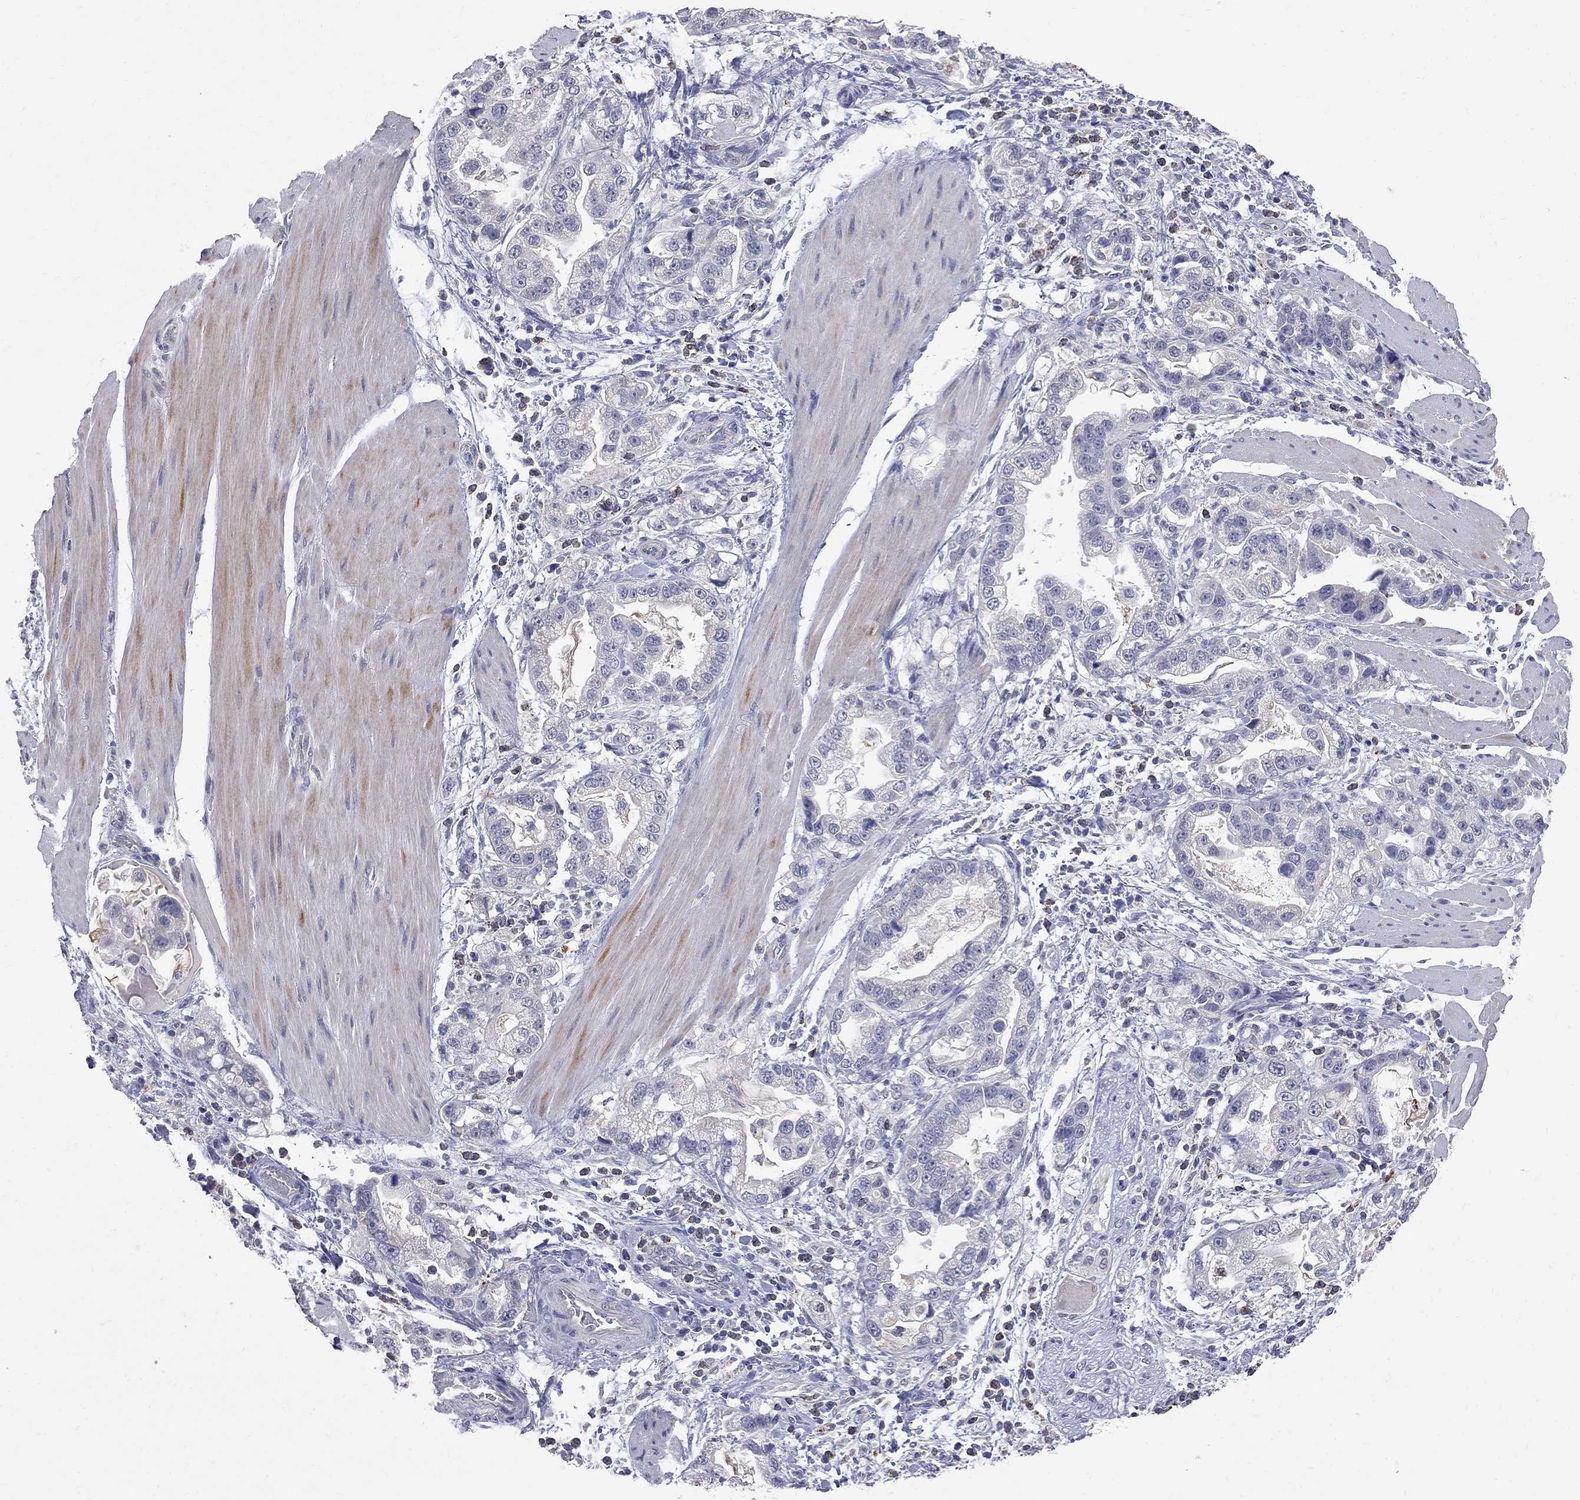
{"staining": {"intensity": "negative", "quantity": "none", "location": "none"}, "tissue": "stomach cancer", "cell_type": "Tumor cells", "image_type": "cancer", "snomed": [{"axis": "morphology", "description": "Adenocarcinoma, NOS"}, {"axis": "topography", "description": "Stomach"}], "caption": "Tumor cells show no significant positivity in stomach adenocarcinoma.", "gene": "NOS2", "patient": {"sex": "male", "age": 59}}